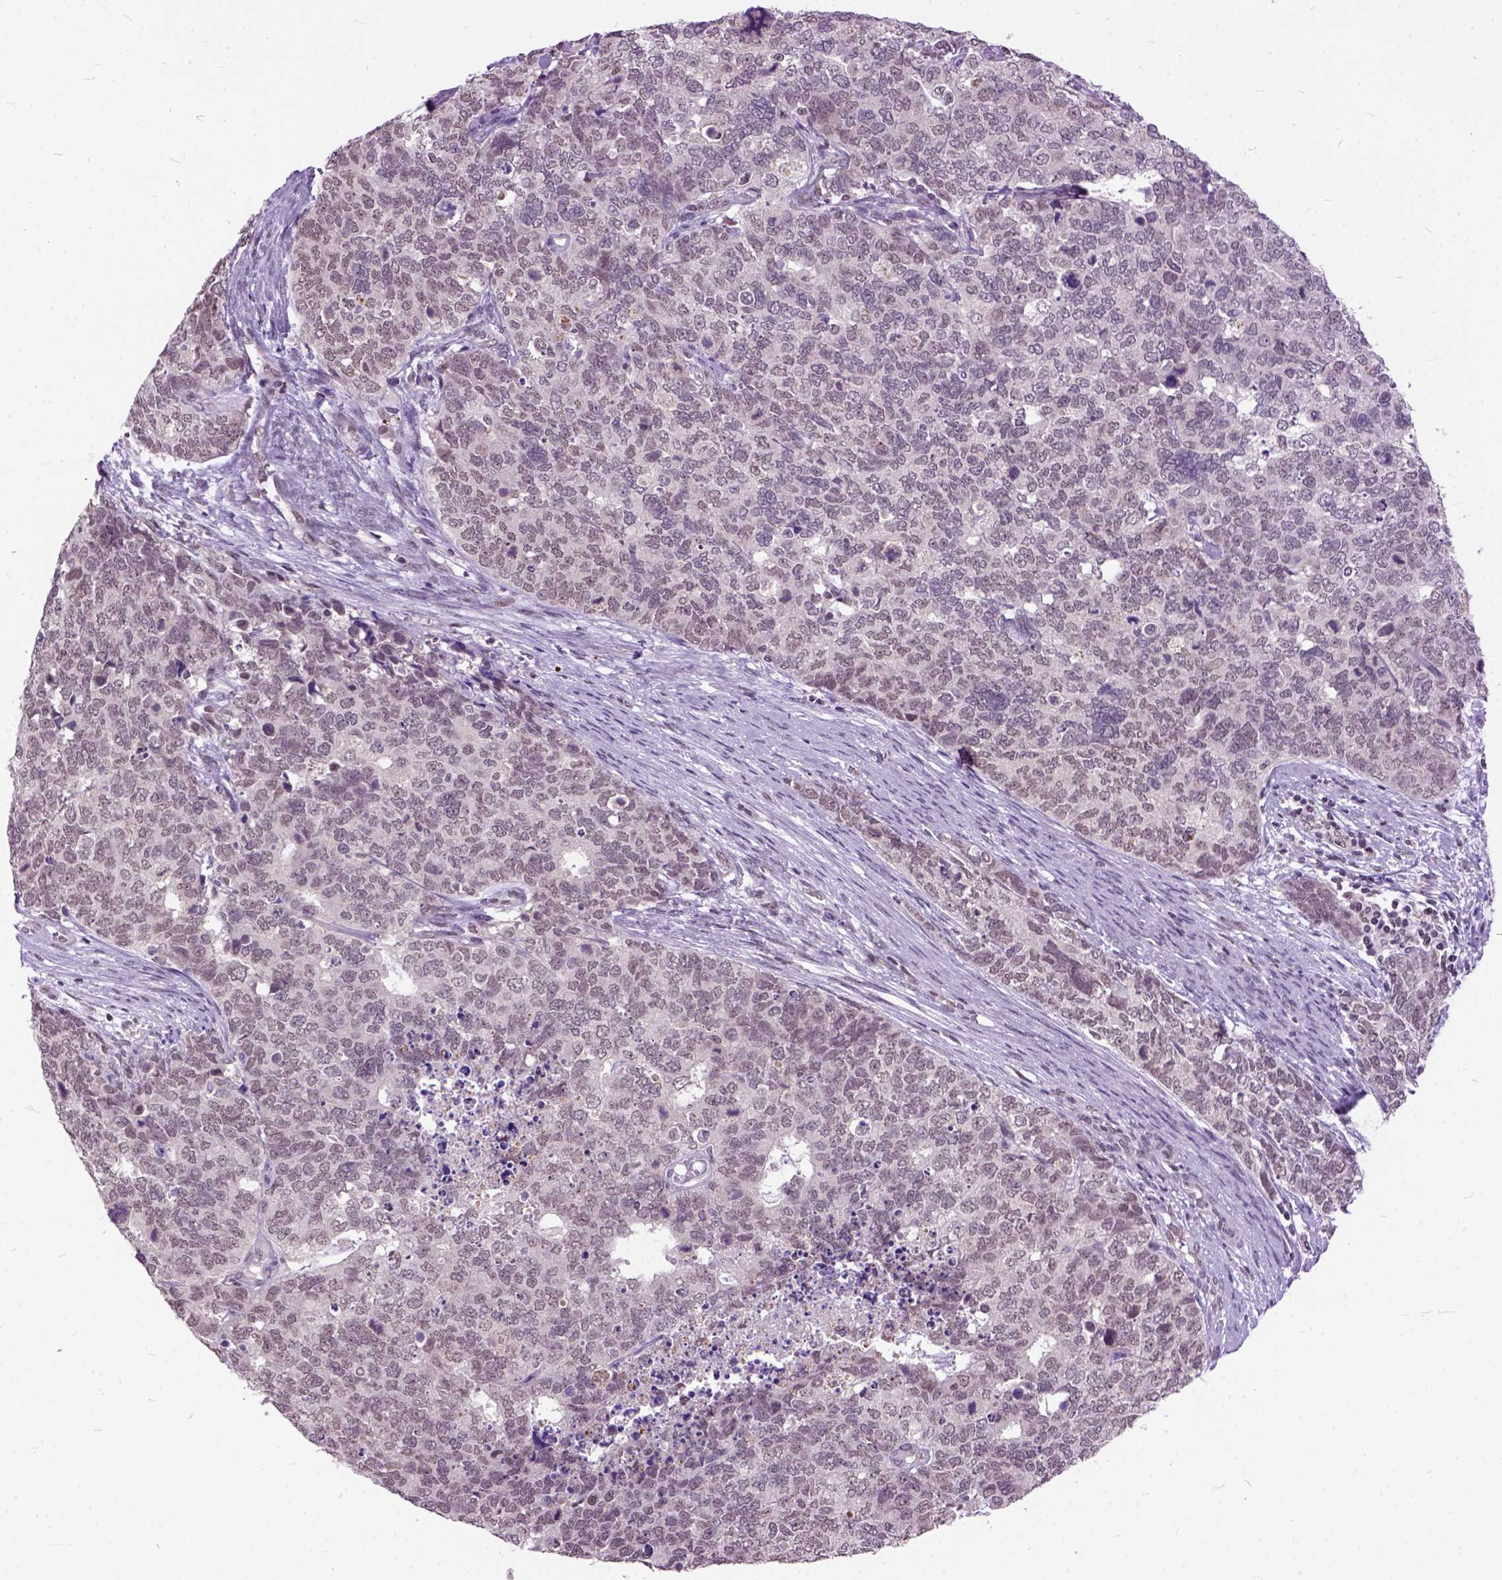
{"staining": {"intensity": "weak", "quantity": "25%-75%", "location": "nuclear"}, "tissue": "cervical cancer", "cell_type": "Tumor cells", "image_type": "cancer", "snomed": [{"axis": "morphology", "description": "Squamous cell carcinoma, NOS"}, {"axis": "topography", "description": "Cervix"}], "caption": "A brown stain shows weak nuclear expression of a protein in cervical squamous cell carcinoma tumor cells.", "gene": "ORC5", "patient": {"sex": "female", "age": 63}}